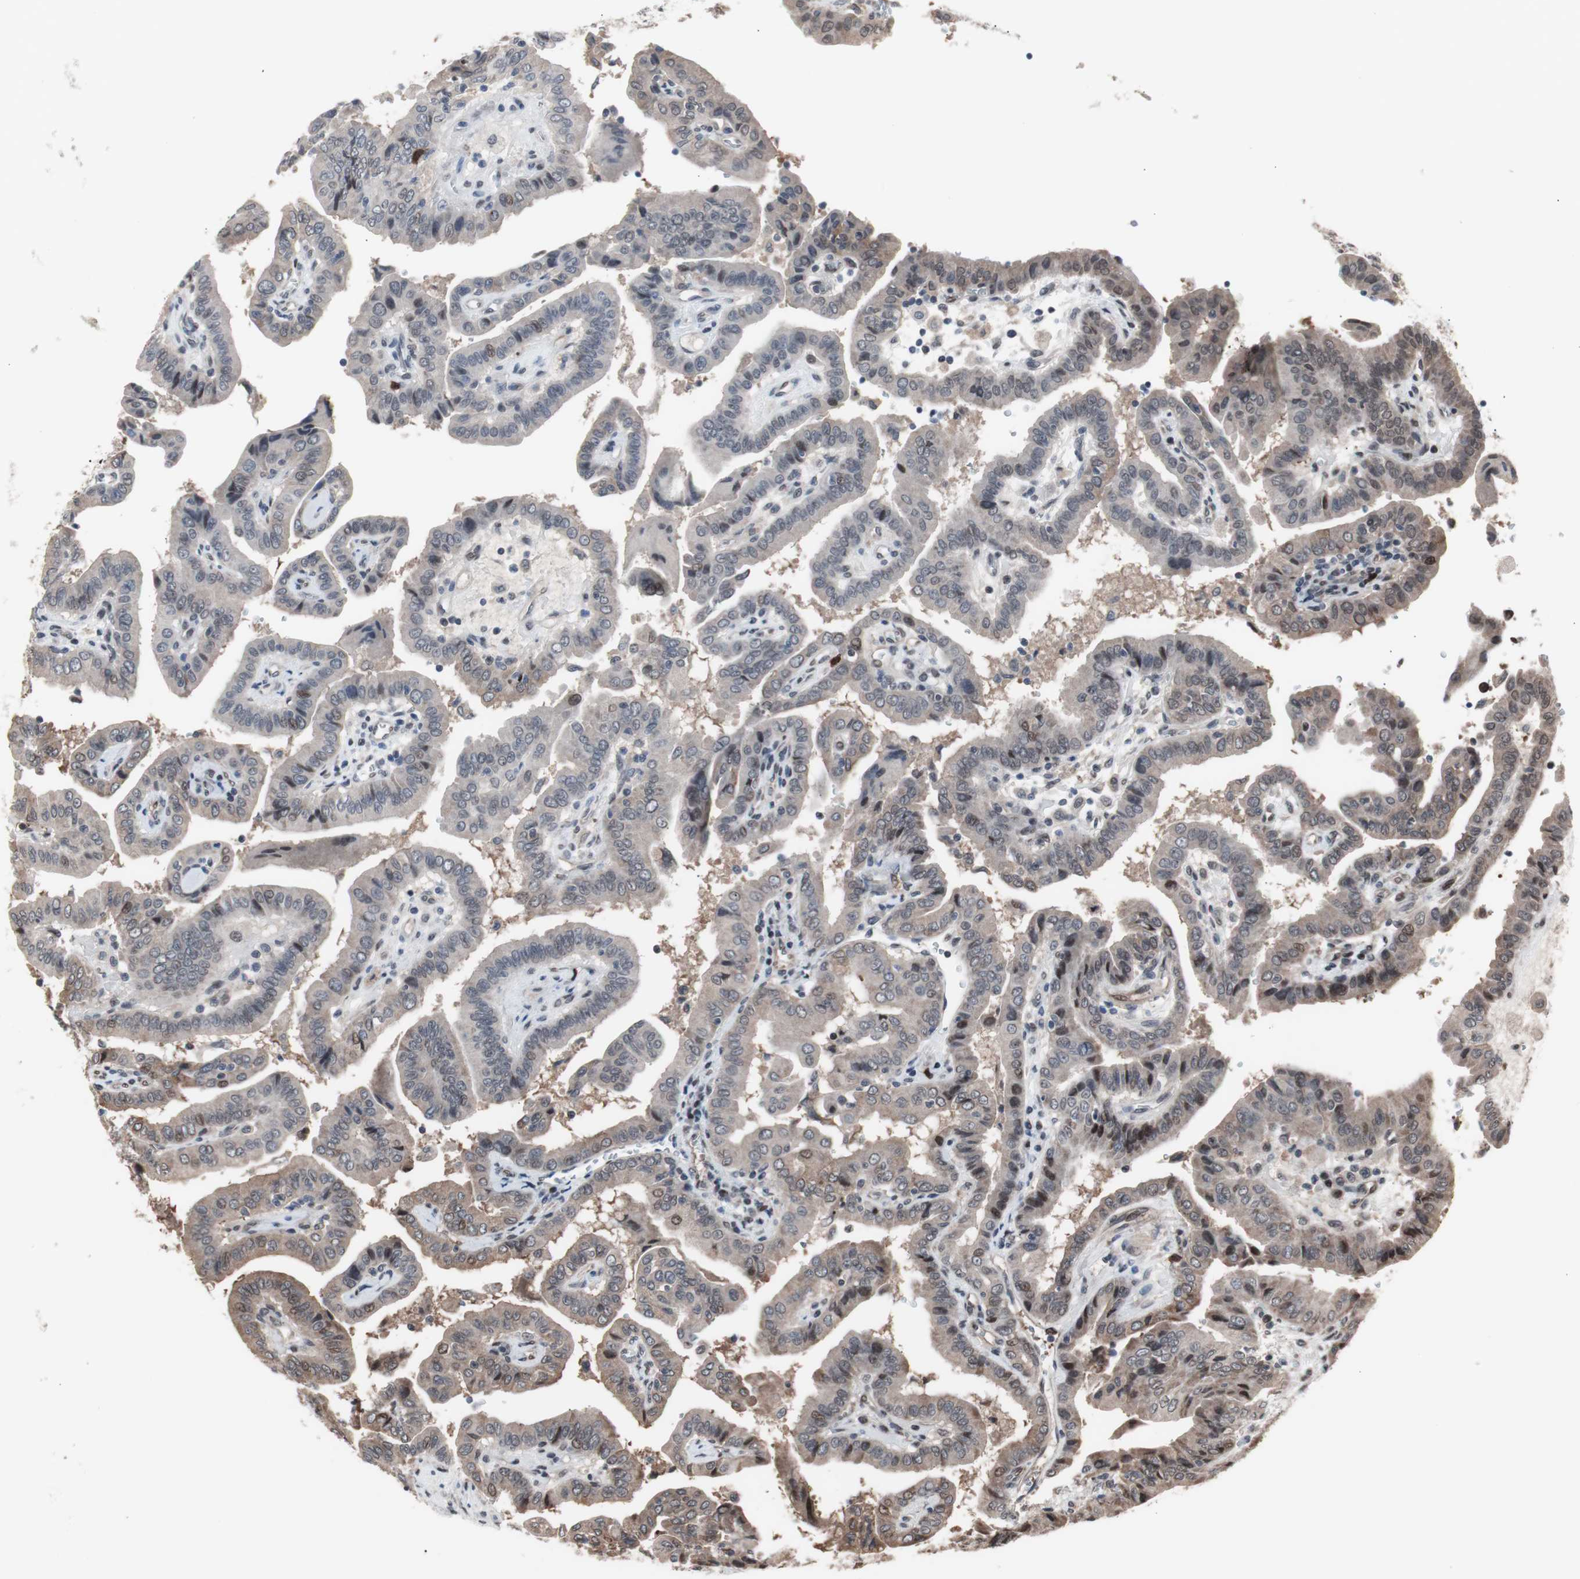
{"staining": {"intensity": "moderate", "quantity": ">75%", "location": "cytoplasmic/membranous"}, "tissue": "thyroid cancer", "cell_type": "Tumor cells", "image_type": "cancer", "snomed": [{"axis": "morphology", "description": "Papillary adenocarcinoma, NOS"}, {"axis": "topography", "description": "Thyroid gland"}], "caption": "Thyroid papillary adenocarcinoma stained with a brown dye shows moderate cytoplasmic/membranous positive staining in approximately >75% of tumor cells.", "gene": "POGZ", "patient": {"sex": "male", "age": 33}}